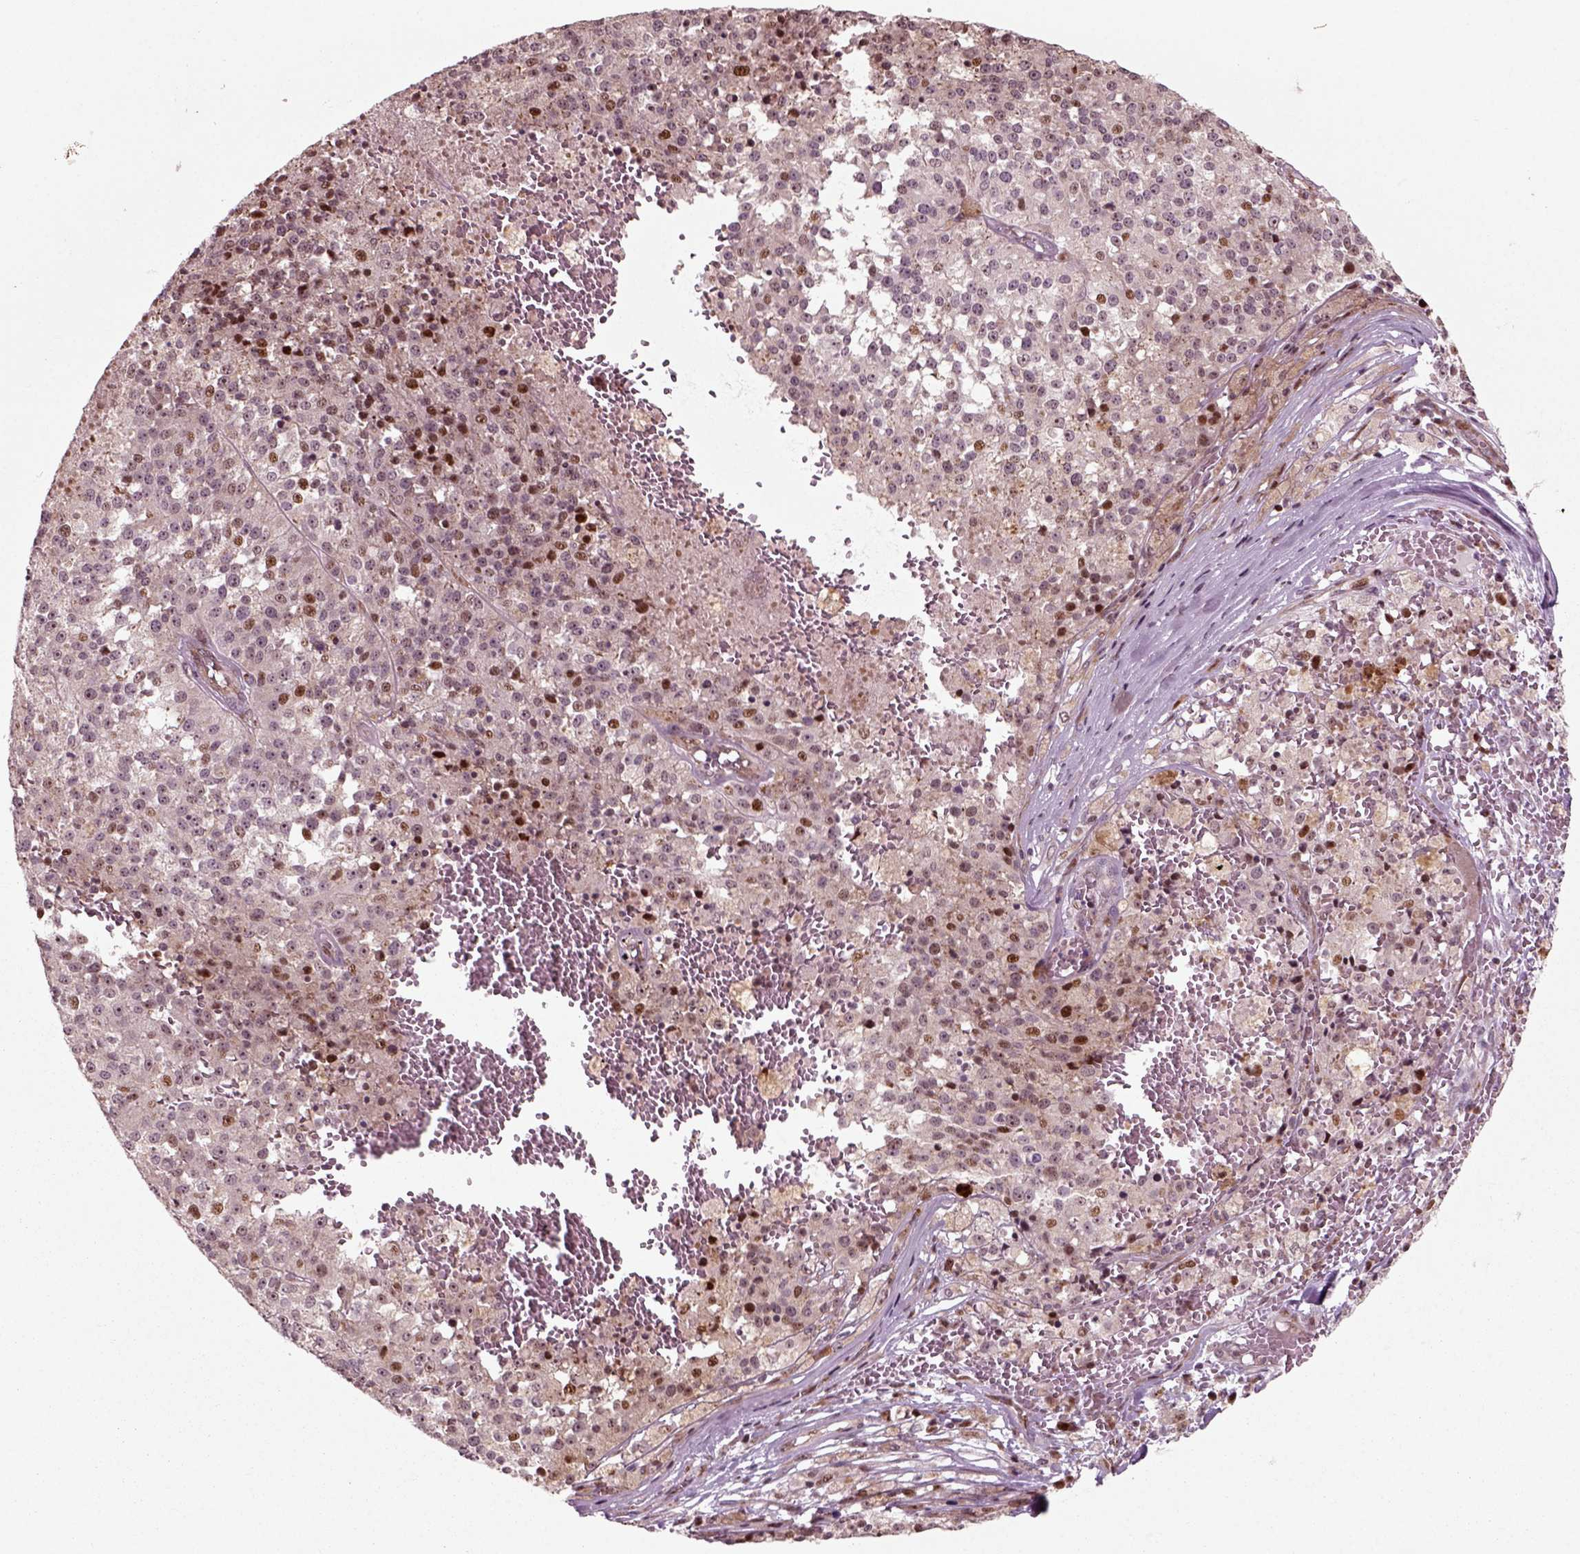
{"staining": {"intensity": "moderate", "quantity": "<25%", "location": "nuclear"}, "tissue": "melanoma", "cell_type": "Tumor cells", "image_type": "cancer", "snomed": [{"axis": "morphology", "description": "Malignant melanoma, Metastatic site"}, {"axis": "topography", "description": "Lymph node"}], "caption": "Tumor cells reveal low levels of moderate nuclear positivity in about <25% of cells in human melanoma. (brown staining indicates protein expression, while blue staining denotes nuclei).", "gene": "CDC14A", "patient": {"sex": "female", "age": 64}}